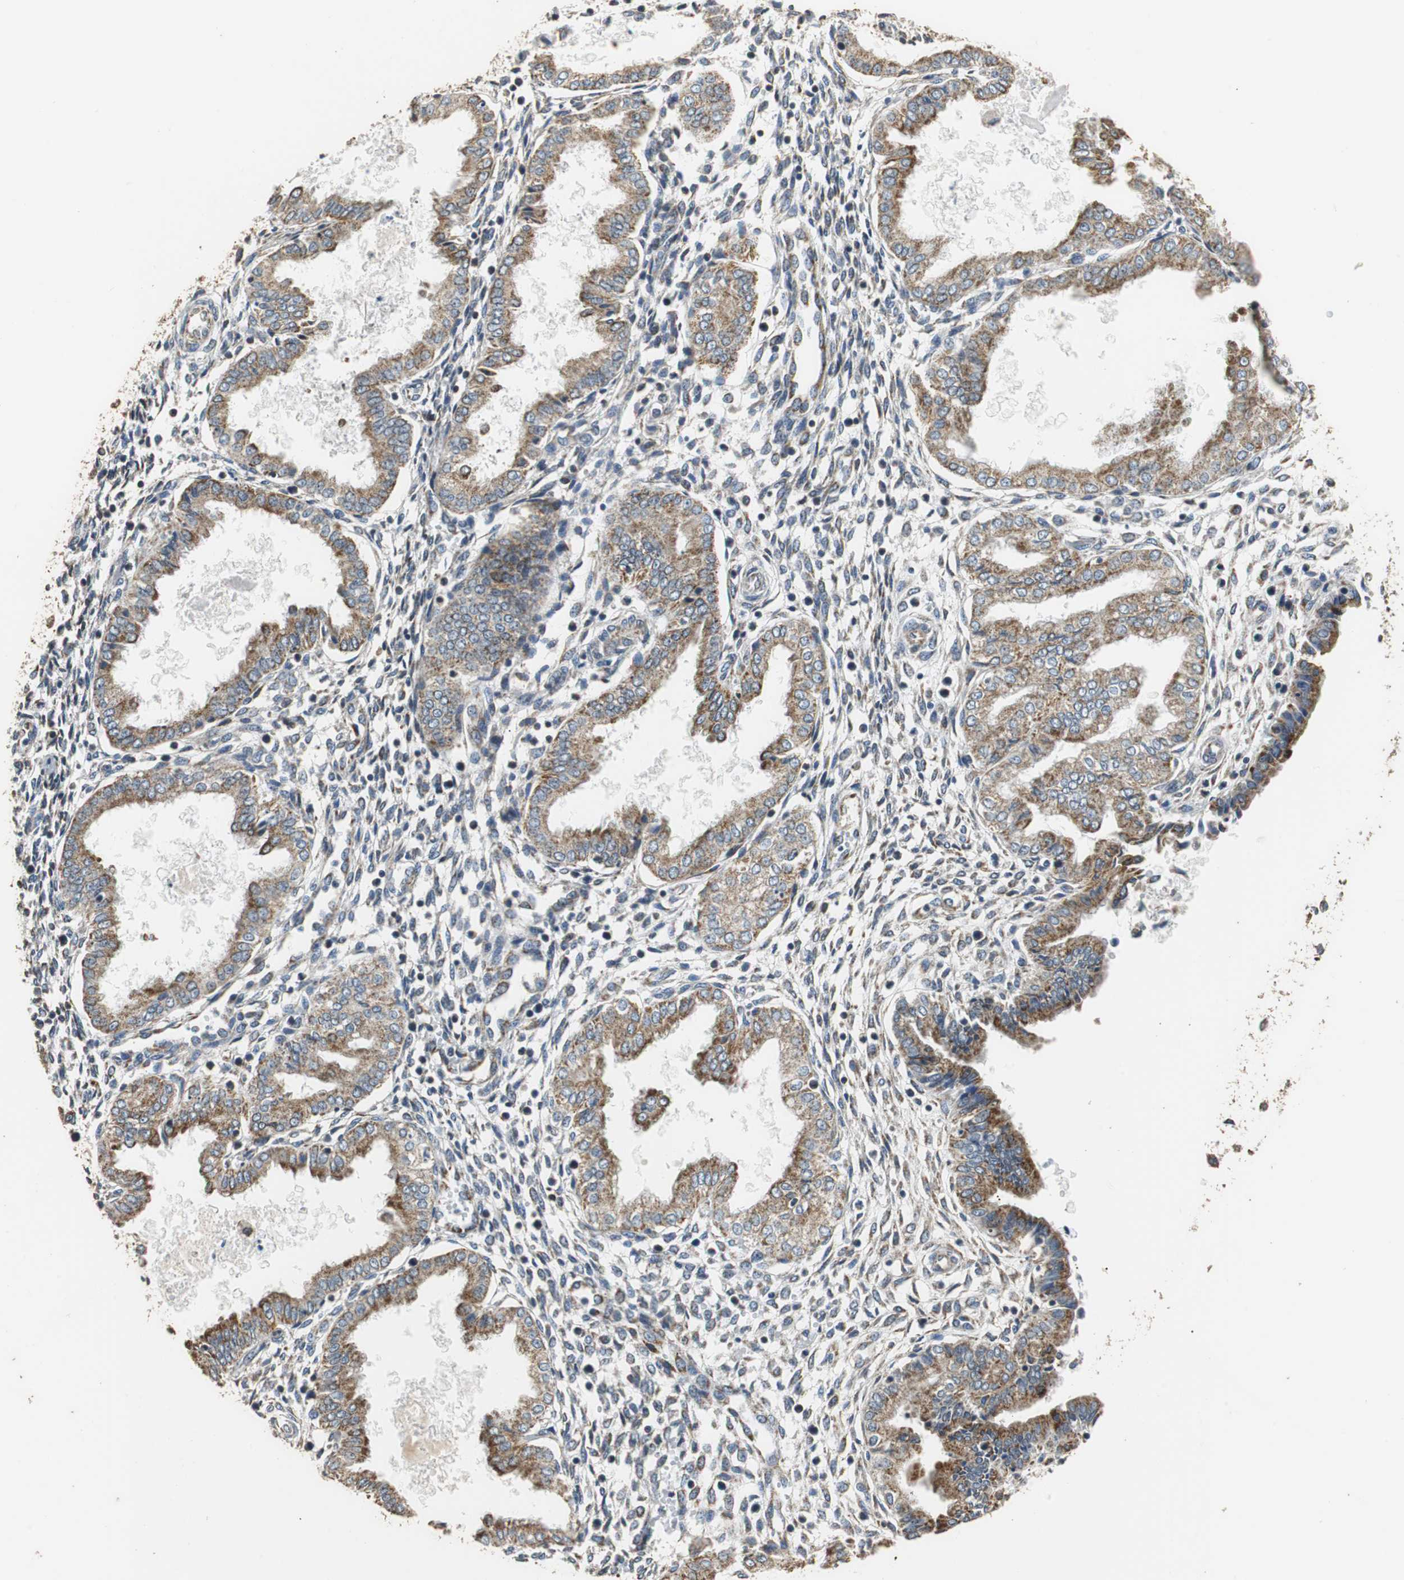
{"staining": {"intensity": "weak", "quantity": "<25%", "location": "cytoplasmic/membranous"}, "tissue": "endometrium", "cell_type": "Cells in endometrial stroma", "image_type": "normal", "snomed": [{"axis": "morphology", "description": "Normal tissue, NOS"}, {"axis": "topography", "description": "Endometrium"}], "caption": "An immunohistochemistry (IHC) photomicrograph of benign endometrium is shown. There is no staining in cells in endometrial stroma of endometrium. Nuclei are stained in blue.", "gene": "HMGCL", "patient": {"sex": "female", "age": 33}}